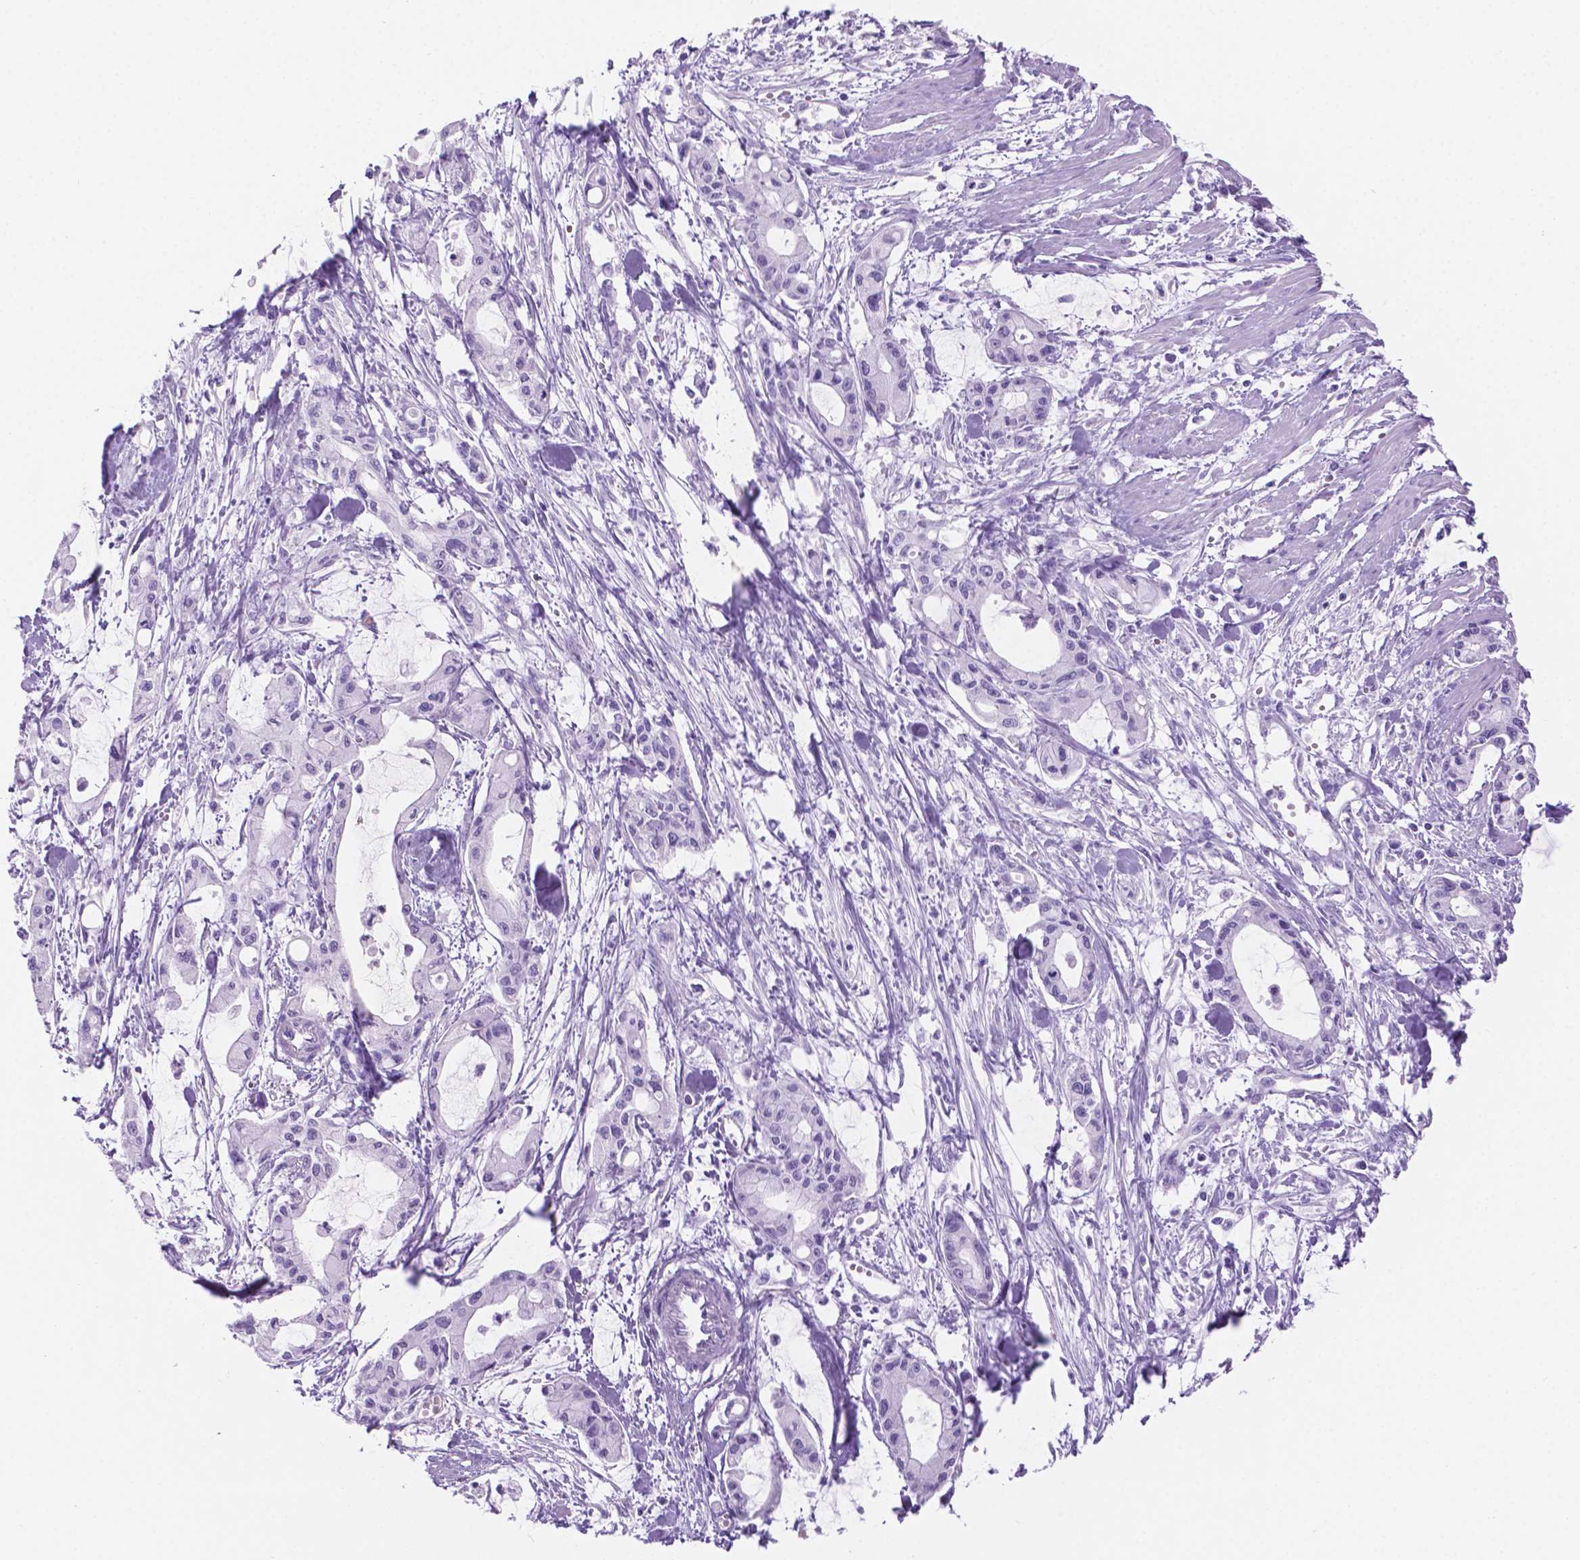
{"staining": {"intensity": "negative", "quantity": "none", "location": "none"}, "tissue": "pancreatic cancer", "cell_type": "Tumor cells", "image_type": "cancer", "snomed": [{"axis": "morphology", "description": "Adenocarcinoma, NOS"}, {"axis": "topography", "description": "Pancreas"}], "caption": "Tumor cells show no significant staining in pancreatic cancer (adenocarcinoma).", "gene": "GRIN2B", "patient": {"sex": "male", "age": 48}}